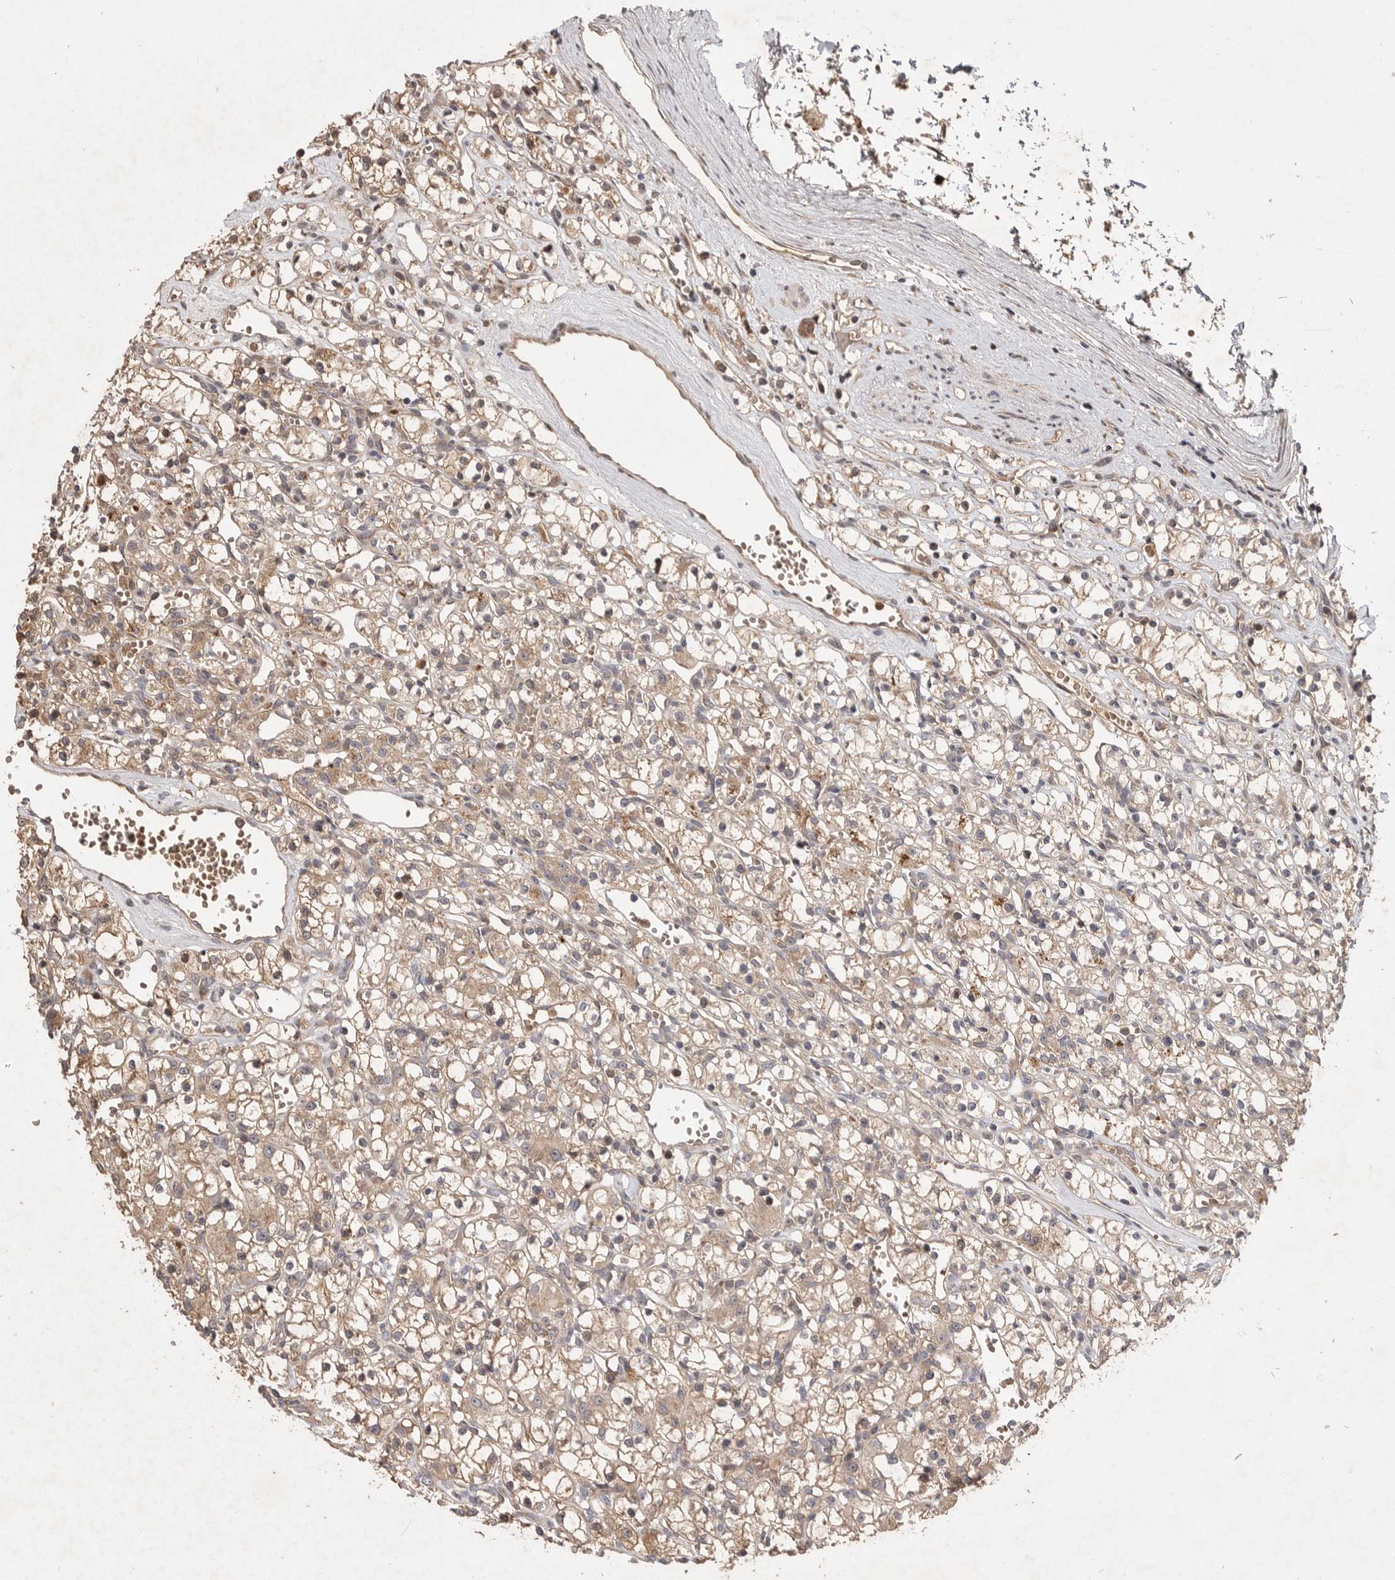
{"staining": {"intensity": "weak", "quantity": ">75%", "location": "cytoplasmic/membranous"}, "tissue": "renal cancer", "cell_type": "Tumor cells", "image_type": "cancer", "snomed": [{"axis": "morphology", "description": "Adenocarcinoma, NOS"}, {"axis": "topography", "description": "Kidney"}], "caption": "Tumor cells demonstrate low levels of weak cytoplasmic/membranous staining in about >75% of cells in adenocarcinoma (renal). Nuclei are stained in blue.", "gene": "VN1R4", "patient": {"sex": "female", "age": 59}}